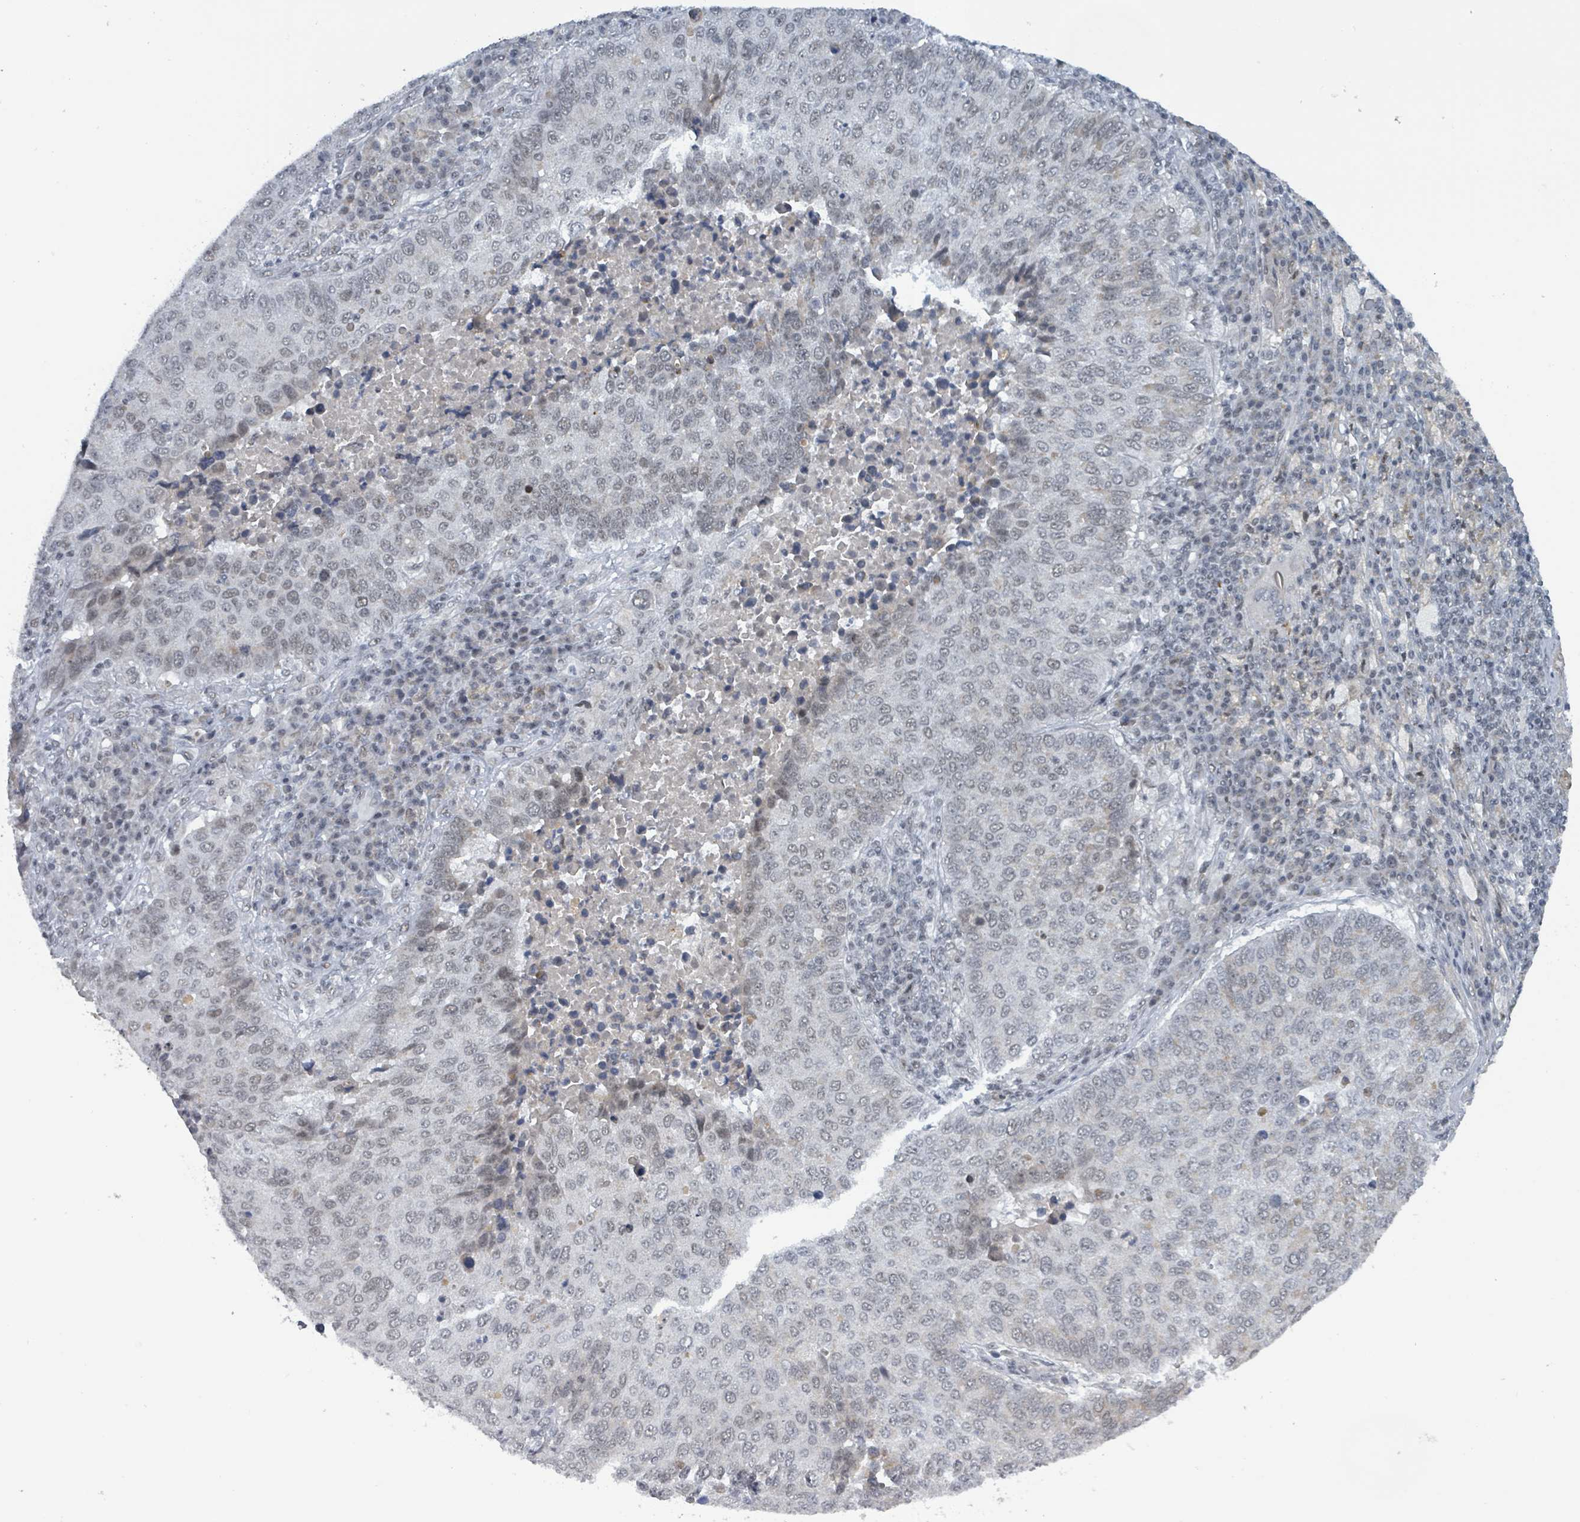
{"staining": {"intensity": "weak", "quantity": "<25%", "location": "nuclear"}, "tissue": "lung cancer", "cell_type": "Tumor cells", "image_type": "cancer", "snomed": [{"axis": "morphology", "description": "Squamous cell carcinoma, NOS"}, {"axis": "topography", "description": "Lung"}], "caption": "A micrograph of human lung cancer is negative for staining in tumor cells.", "gene": "BANP", "patient": {"sex": "male", "age": 73}}